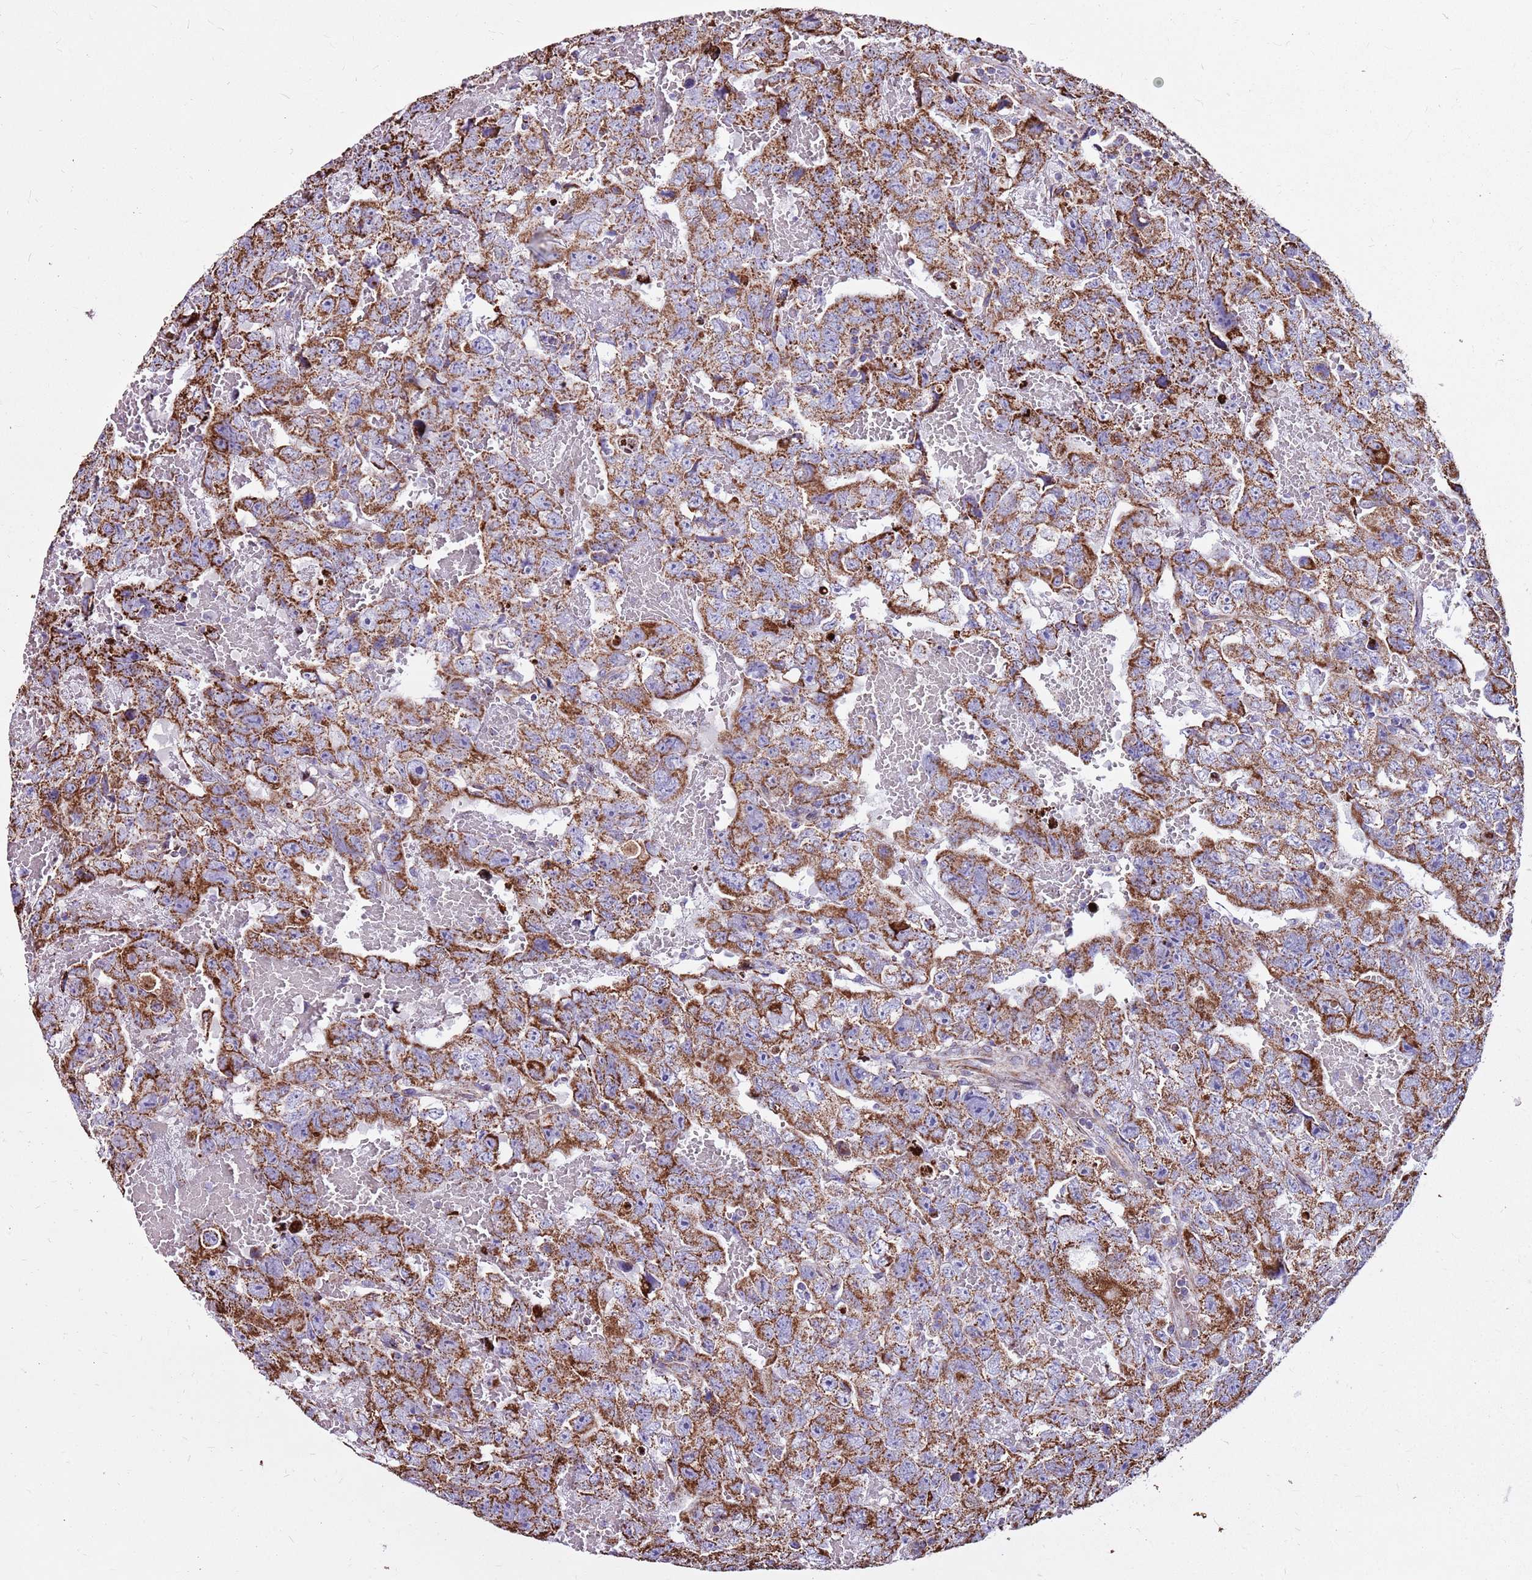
{"staining": {"intensity": "moderate", "quantity": ">75%", "location": "cytoplasmic/membranous"}, "tissue": "testis cancer", "cell_type": "Tumor cells", "image_type": "cancer", "snomed": [{"axis": "morphology", "description": "Carcinoma, Embryonal, NOS"}, {"axis": "topography", "description": "Testis"}], "caption": "The immunohistochemical stain shows moderate cytoplasmic/membranous expression in tumor cells of testis cancer tissue. Using DAB (brown) and hematoxylin (blue) stains, captured at high magnification using brightfield microscopy.", "gene": "HECTD4", "patient": {"sex": "male", "age": 45}}